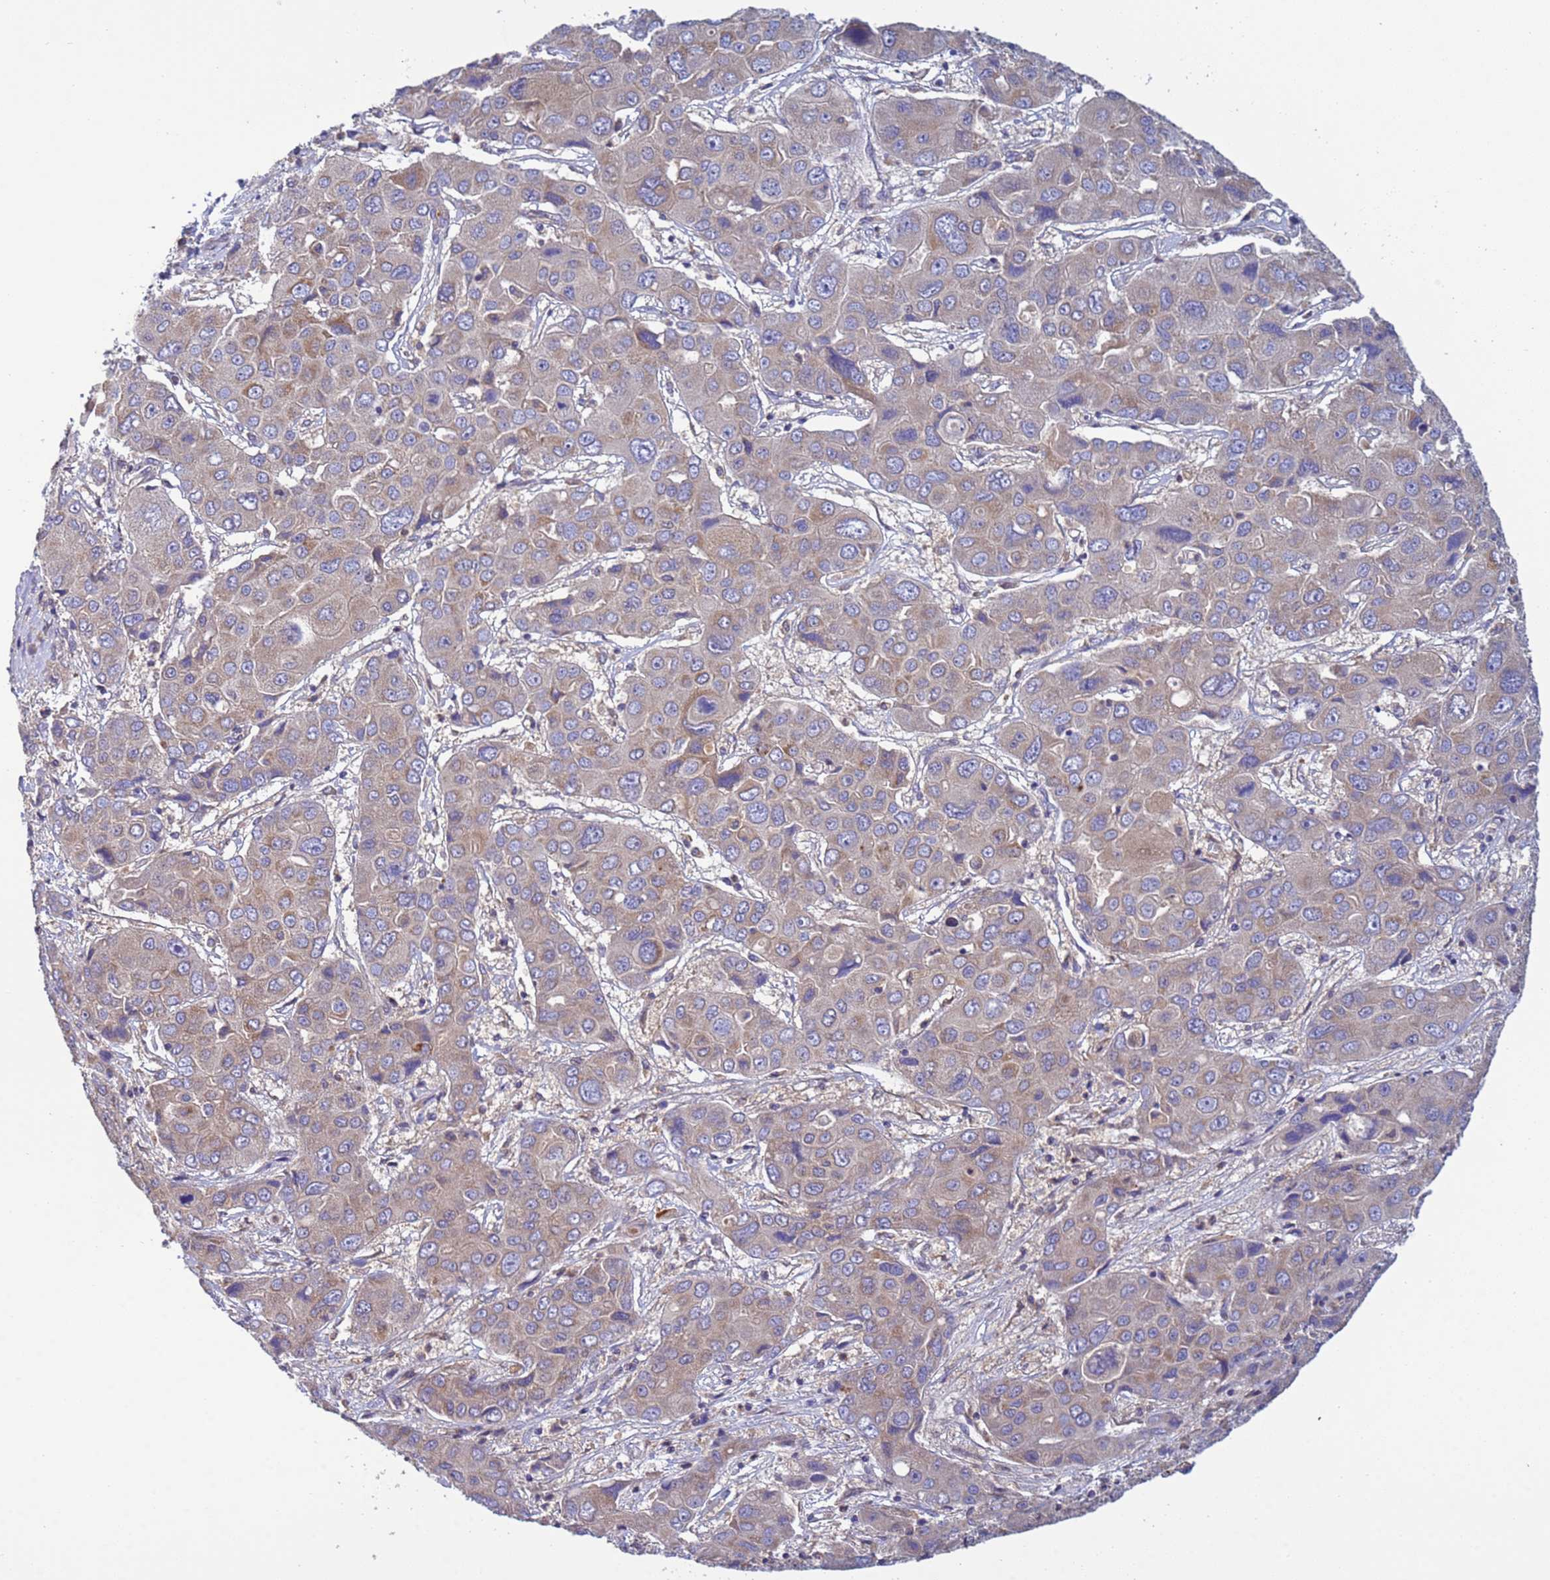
{"staining": {"intensity": "weak", "quantity": "<25%", "location": "cytoplasmic/membranous"}, "tissue": "liver cancer", "cell_type": "Tumor cells", "image_type": "cancer", "snomed": [{"axis": "morphology", "description": "Cholangiocarcinoma"}, {"axis": "topography", "description": "Liver"}], "caption": "Cholangiocarcinoma (liver) stained for a protein using IHC shows no positivity tumor cells.", "gene": "RAB10", "patient": {"sex": "male", "age": 67}}